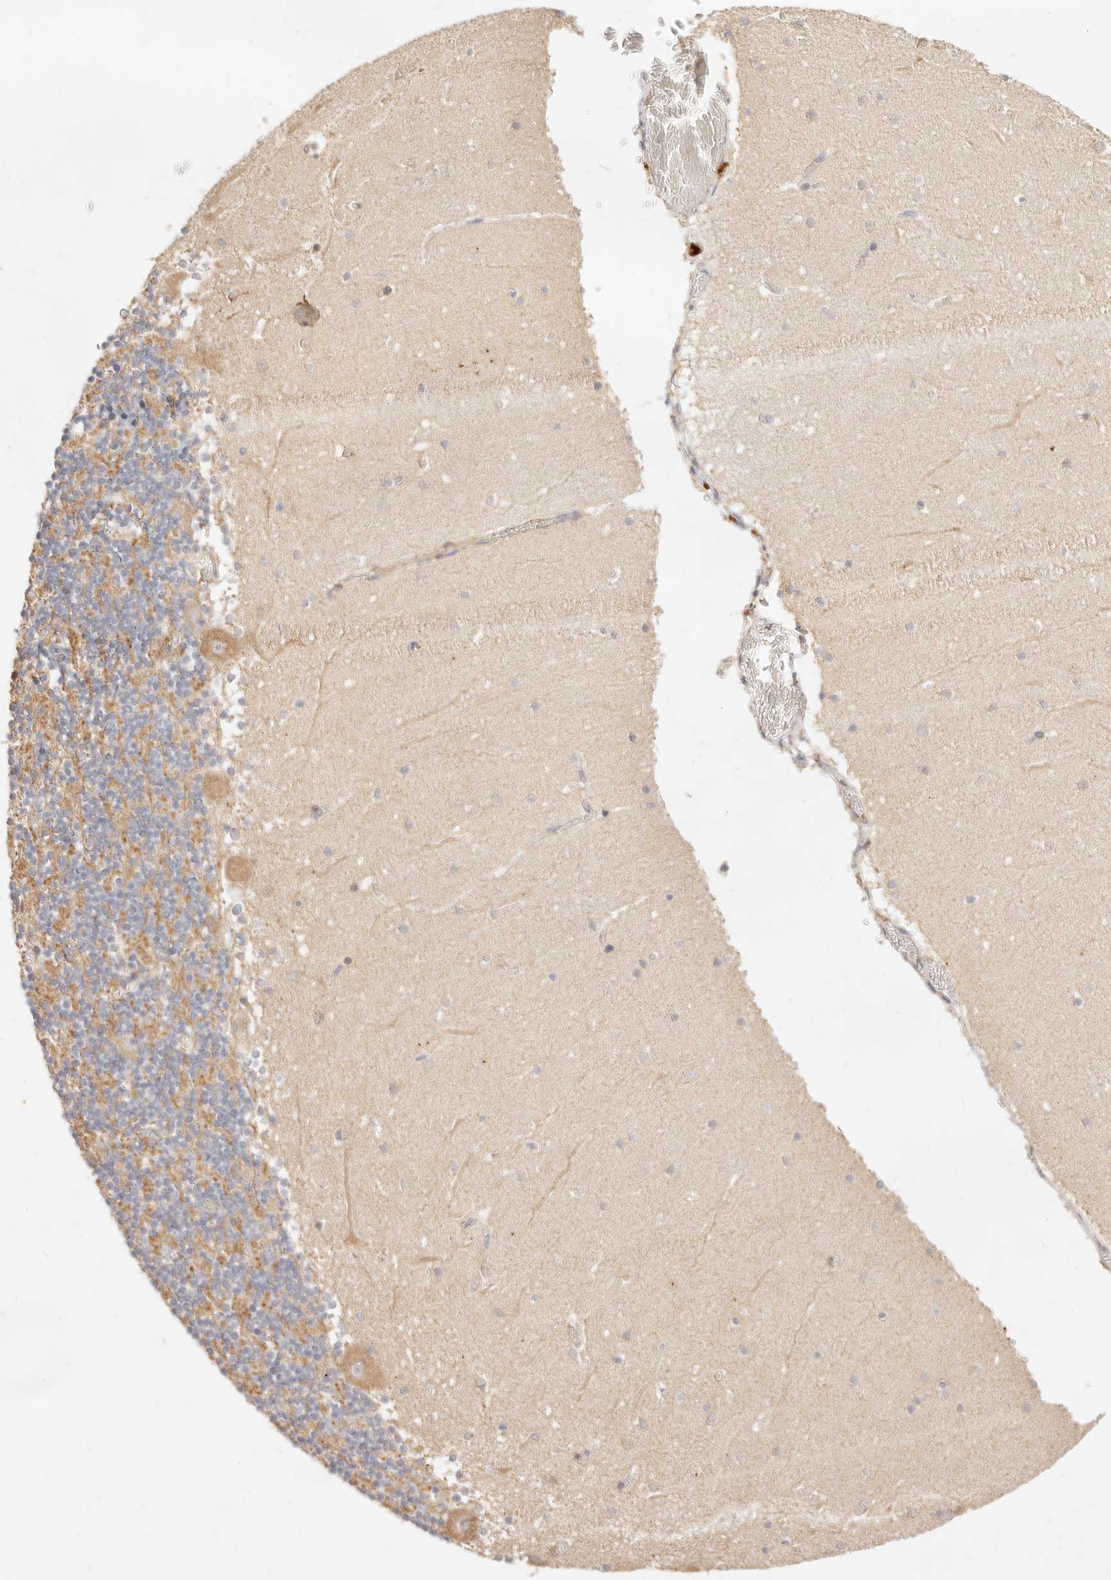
{"staining": {"intensity": "moderate", "quantity": ">75%", "location": "cytoplasmic/membranous"}, "tissue": "cerebellum", "cell_type": "Cells in granular layer", "image_type": "normal", "snomed": [{"axis": "morphology", "description": "Normal tissue, NOS"}, {"axis": "topography", "description": "Cerebellum"}], "caption": "The histopathology image demonstrates immunohistochemical staining of benign cerebellum. There is moderate cytoplasmic/membranous expression is identified in approximately >75% of cells in granular layer.", "gene": "RUBCNL", "patient": {"sex": "female", "age": 28}}